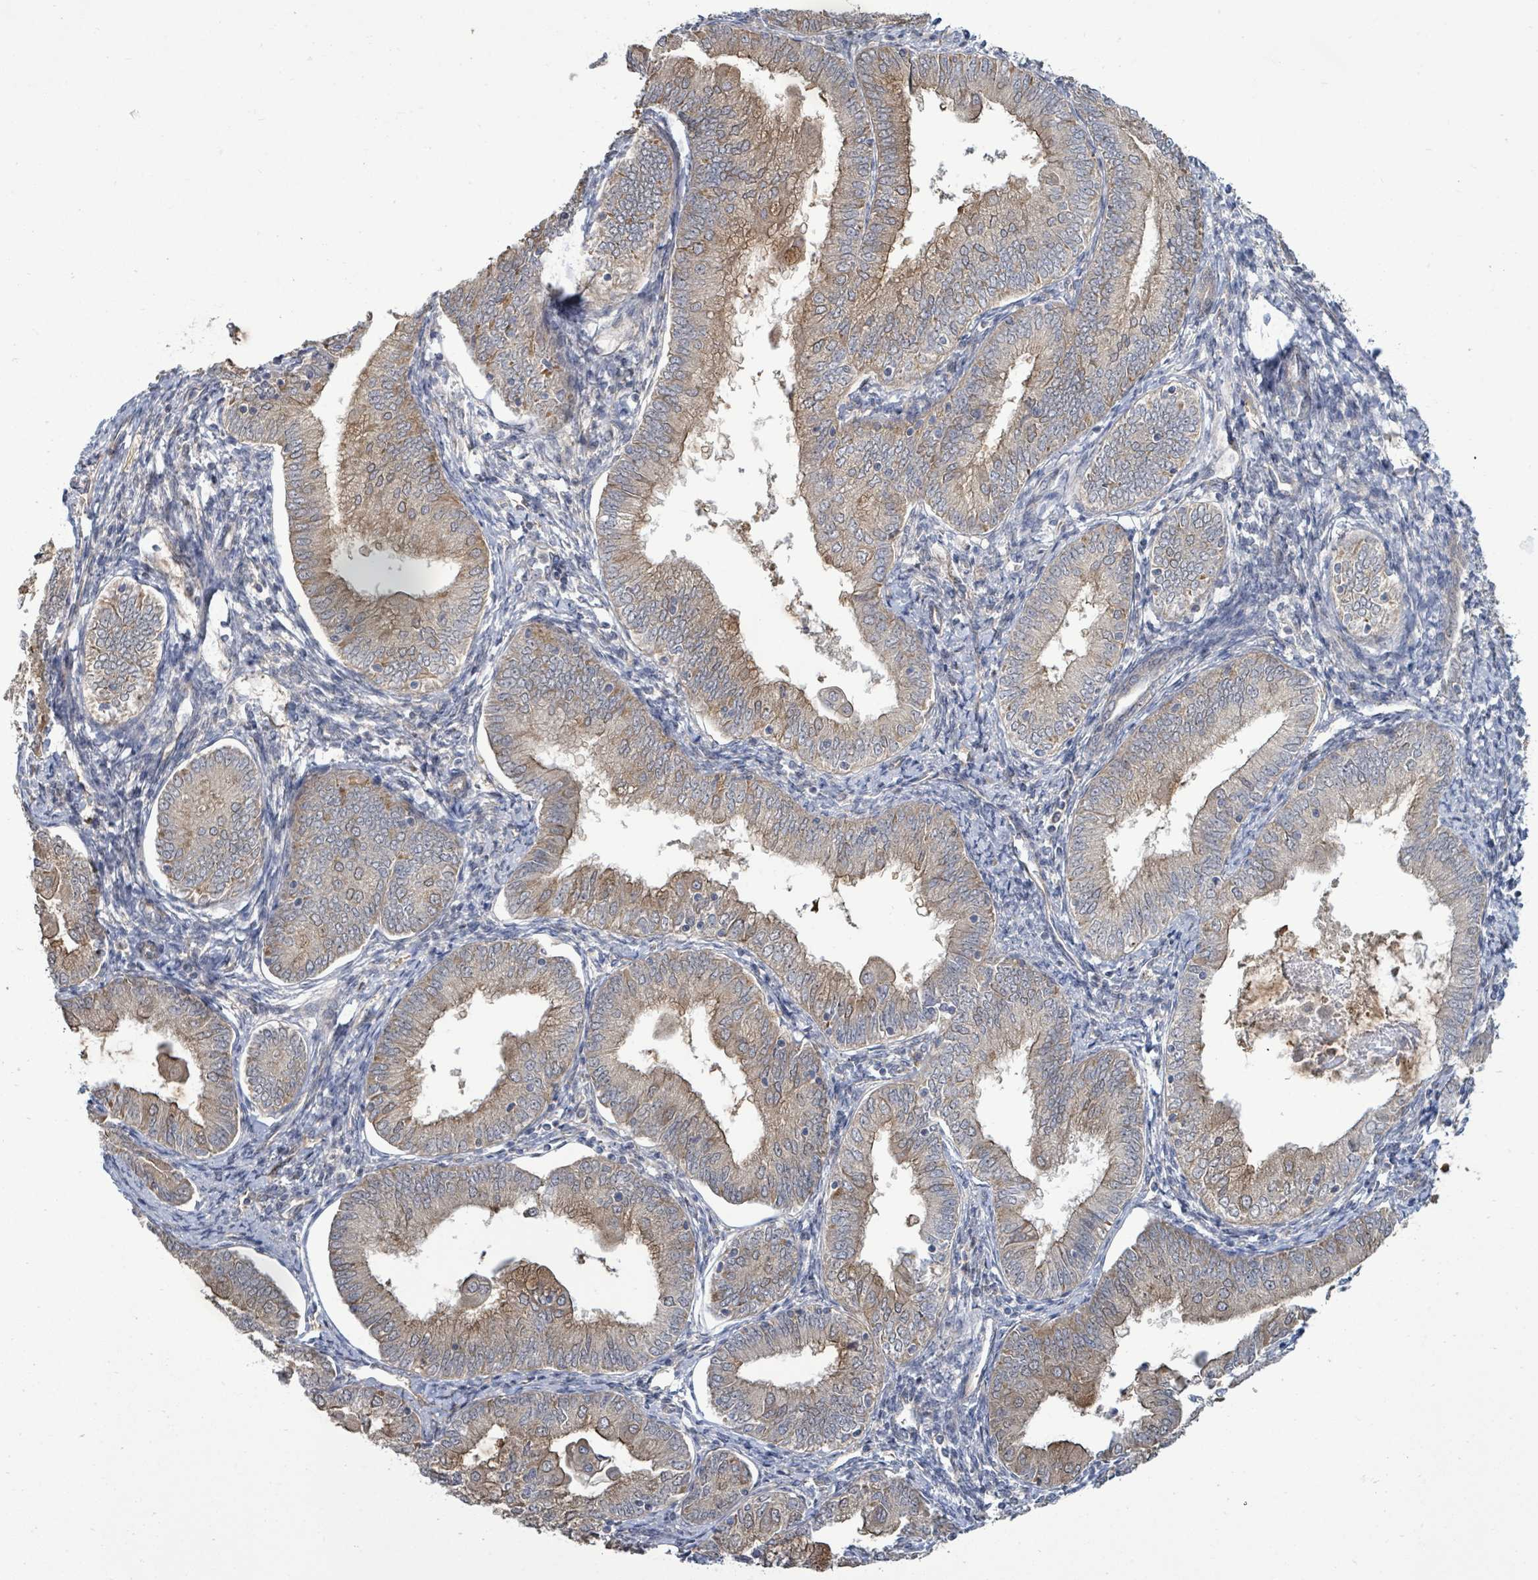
{"staining": {"intensity": "moderate", "quantity": ">75%", "location": "cytoplasmic/membranous"}, "tissue": "endometrial cancer", "cell_type": "Tumor cells", "image_type": "cancer", "snomed": [{"axis": "morphology", "description": "Adenocarcinoma, NOS"}, {"axis": "topography", "description": "Endometrium"}], "caption": "Protein positivity by immunohistochemistry exhibits moderate cytoplasmic/membranous positivity in approximately >75% of tumor cells in adenocarcinoma (endometrial).", "gene": "KBTBD11", "patient": {"sex": "female", "age": 55}}